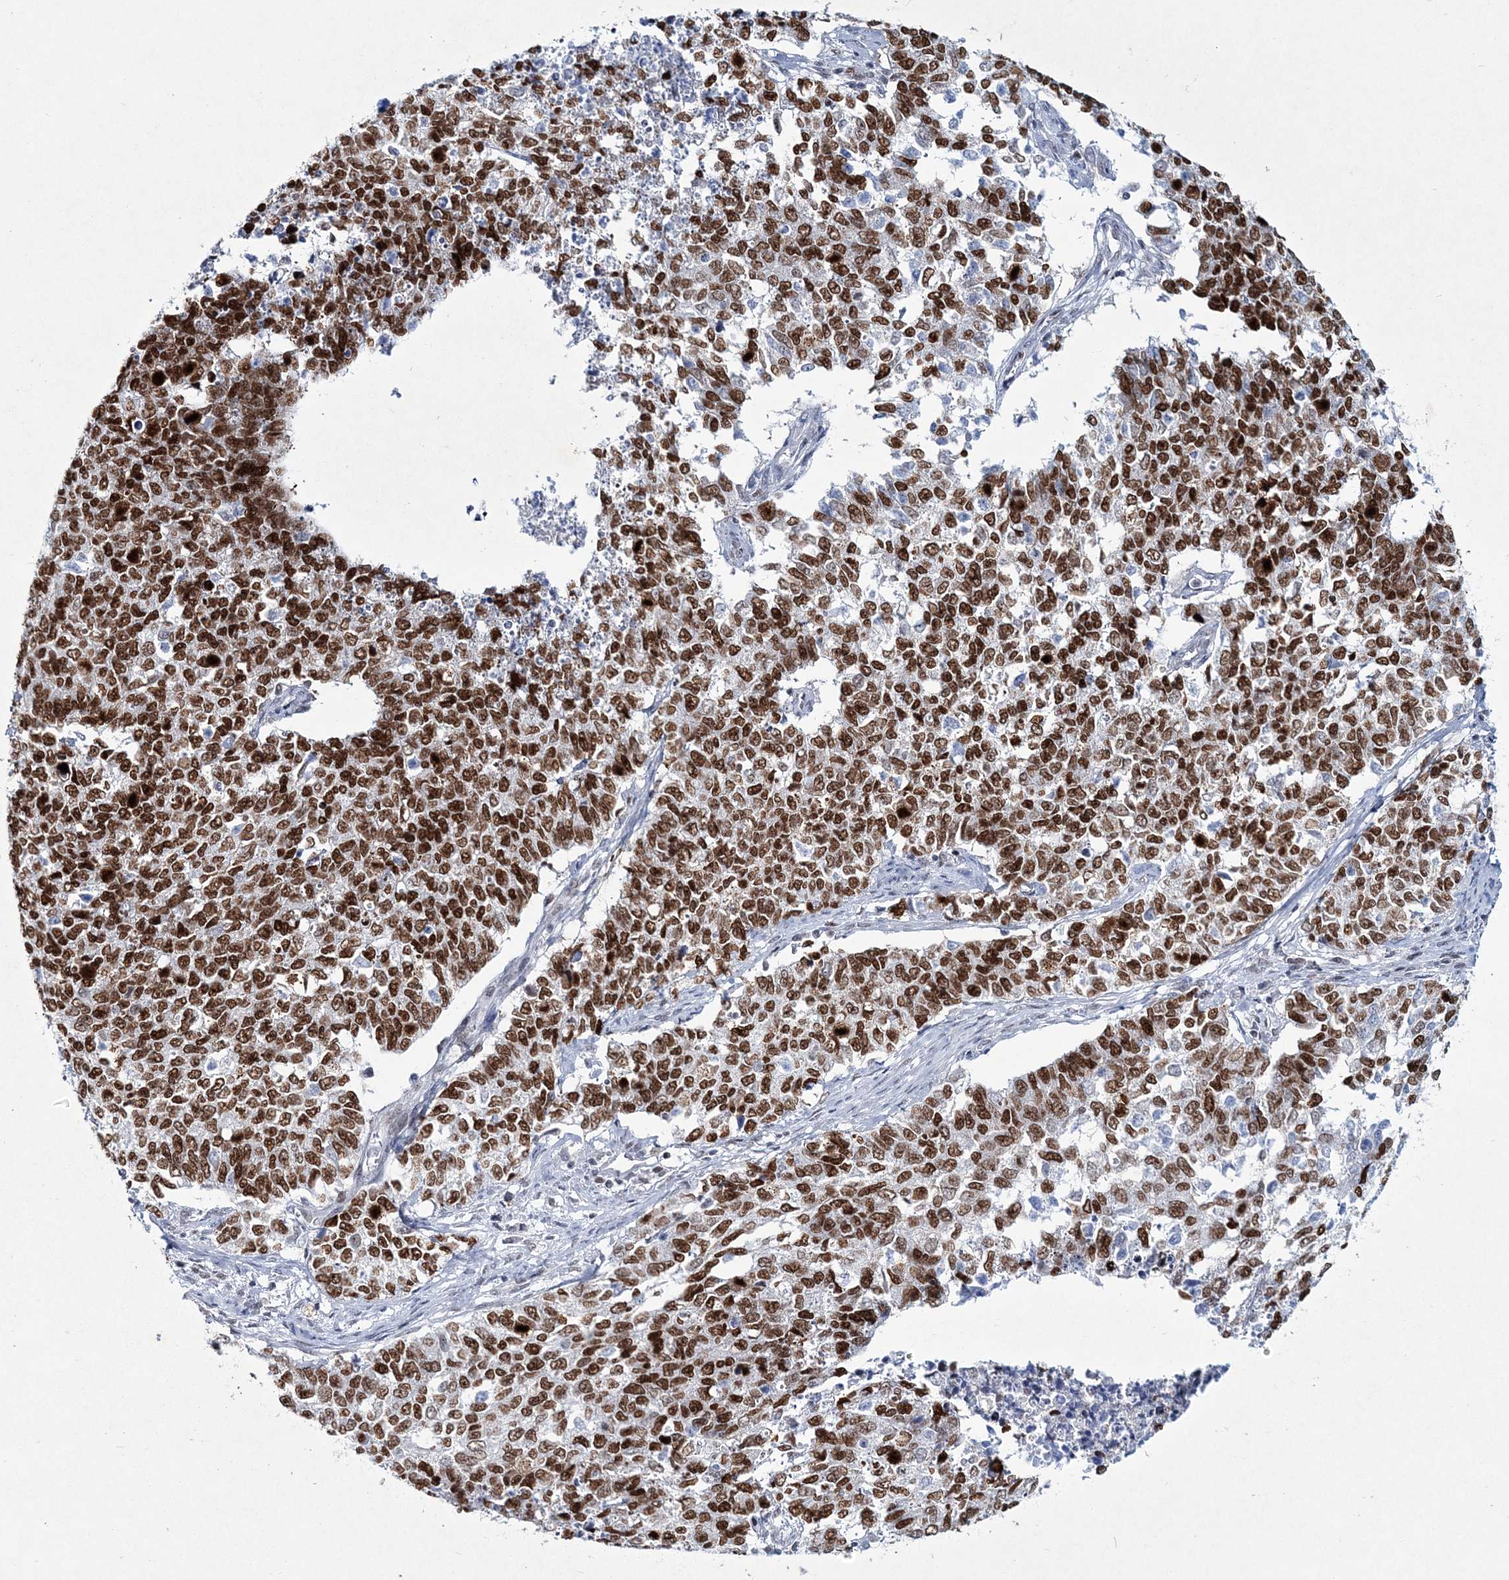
{"staining": {"intensity": "strong", "quantity": ">75%", "location": "nuclear"}, "tissue": "cervical cancer", "cell_type": "Tumor cells", "image_type": "cancer", "snomed": [{"axis": "morphology", "description": "Squamous cell carcinoma, NOS"}, {"axis": "topography", "description": "Cervix"}], "caption": "A high amount of strong nuclear staining is present in approximately >75% of tumor cells in cervical cancer tissue.", "gene": "LRRFIP2", "patient": {"sex": "female", "age": 63}}